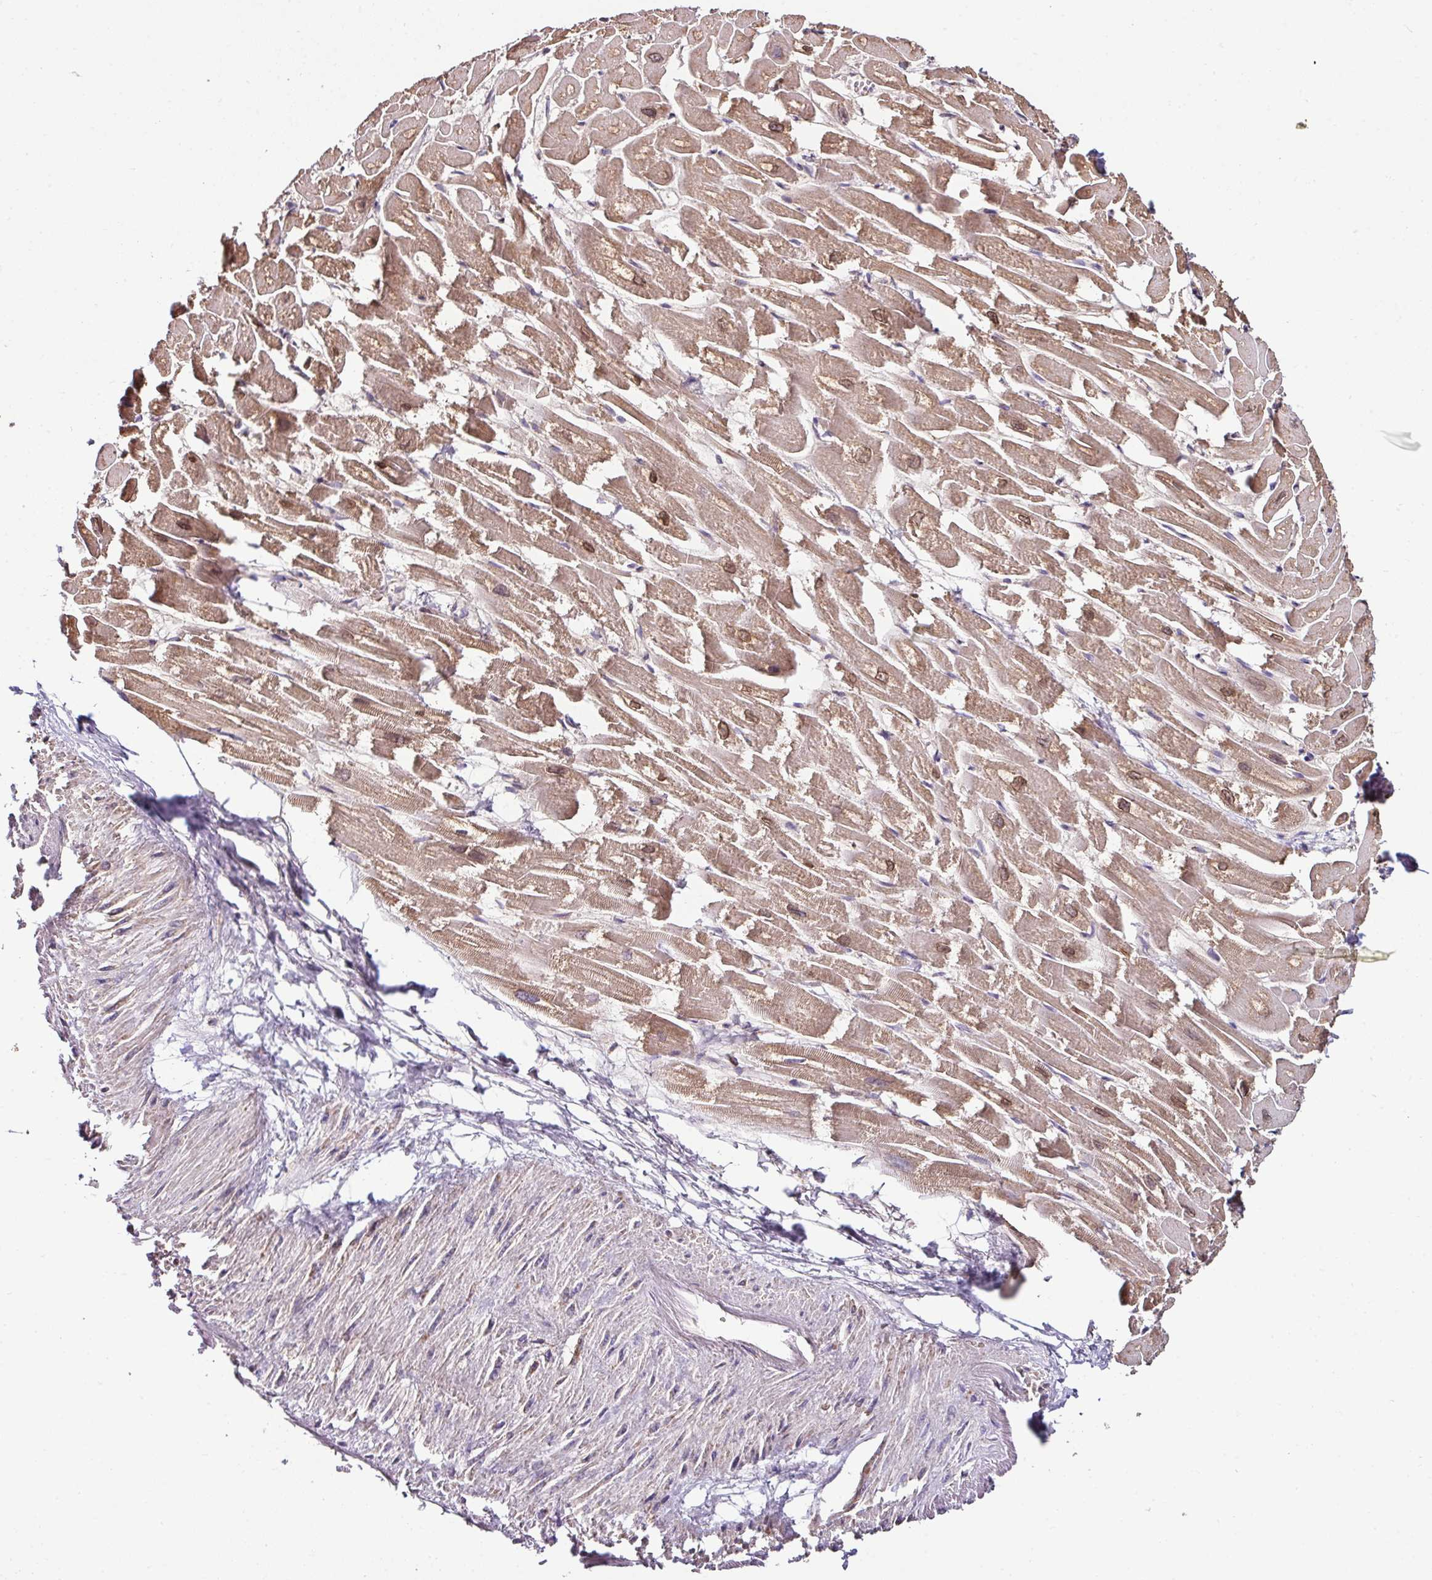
{"staining": {"intensity": "moderate", "quantity": ">75%", "location": "cytoplasmic/membranous"}, "tissue": "heart muscle", "cell_type": "Cardiomyocytes", "image_type": "normal", "snomed": [{"axis": "morphology", "description": "Normal tissue, NOS"}, {"axis": "topography", "description": "Heart"}], "caption": "DAB (3,3'-diaminobenzidine) immunohistochemical staining of unremarkable heart muscle demonstrates moderate cytoplasmic/membranous protein positivity in about >75% of cardiomyocytes.", "gene": "CPD", "patient": {"sex": "male", "age": 54}}